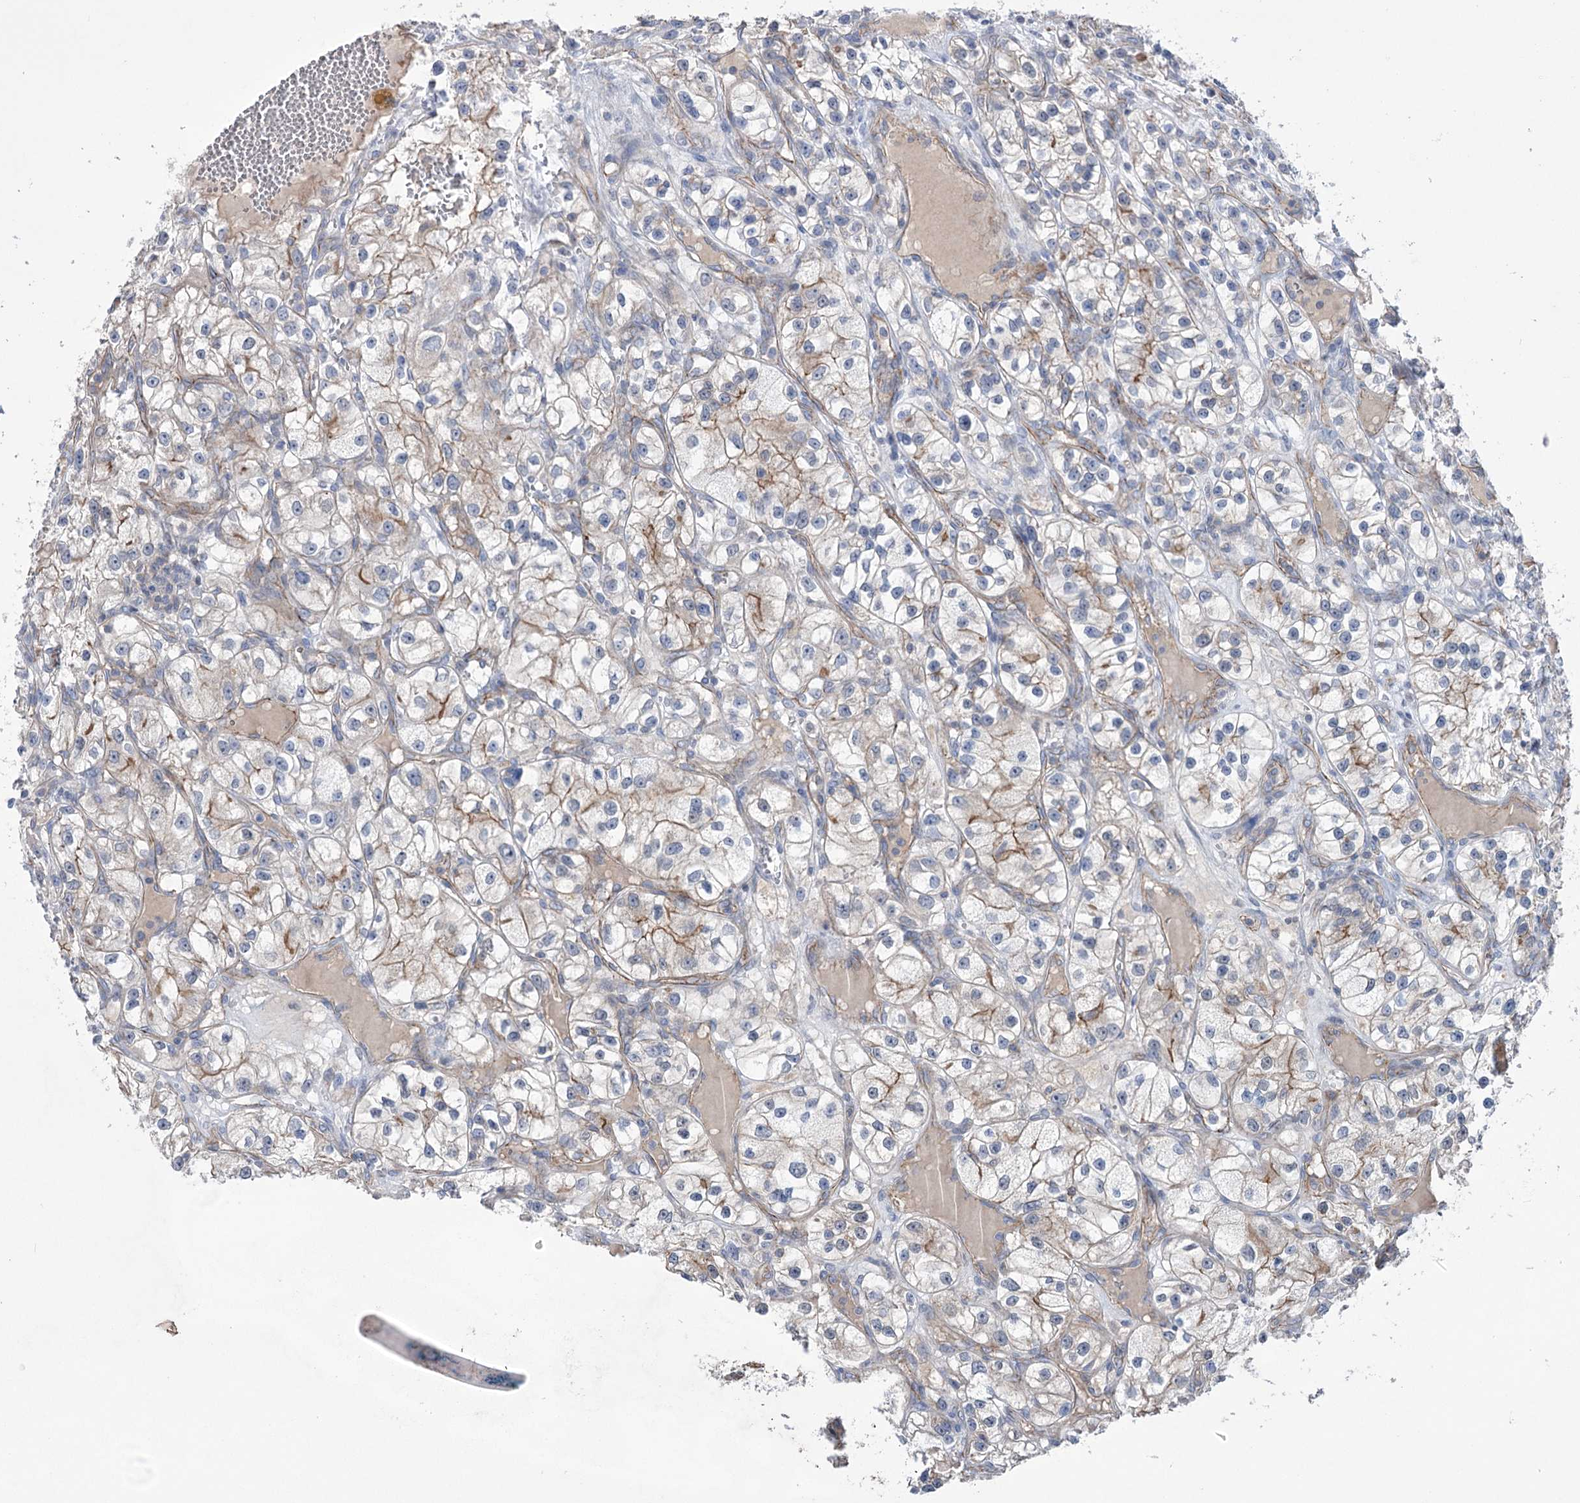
{"staining": {"intensity": "moderate", "quantity": "<25%", "location": "cytoplasmic/membranous"}, "tissue": "renal cancer", "cell_type": "Tumor cells", "image_type": "cancer", "snomed": [{"axis": "morphology", "description": "Adenocarcinoma, NOS"}, {"axis": "topography", "description": "Kidney"}], "caption": "DAB (3,3'-diaminobenzidine) immunohistochemical staining of adenocarcinoma (renal) demonstrates moderate cytoplasmic/membranous protein staining in approximately <25% of tumor cells. (DAB IHC with brightfield microscopy, high magnification).", "gene": "TRIM71", "patient": {"sex": "female", "age": 57}}